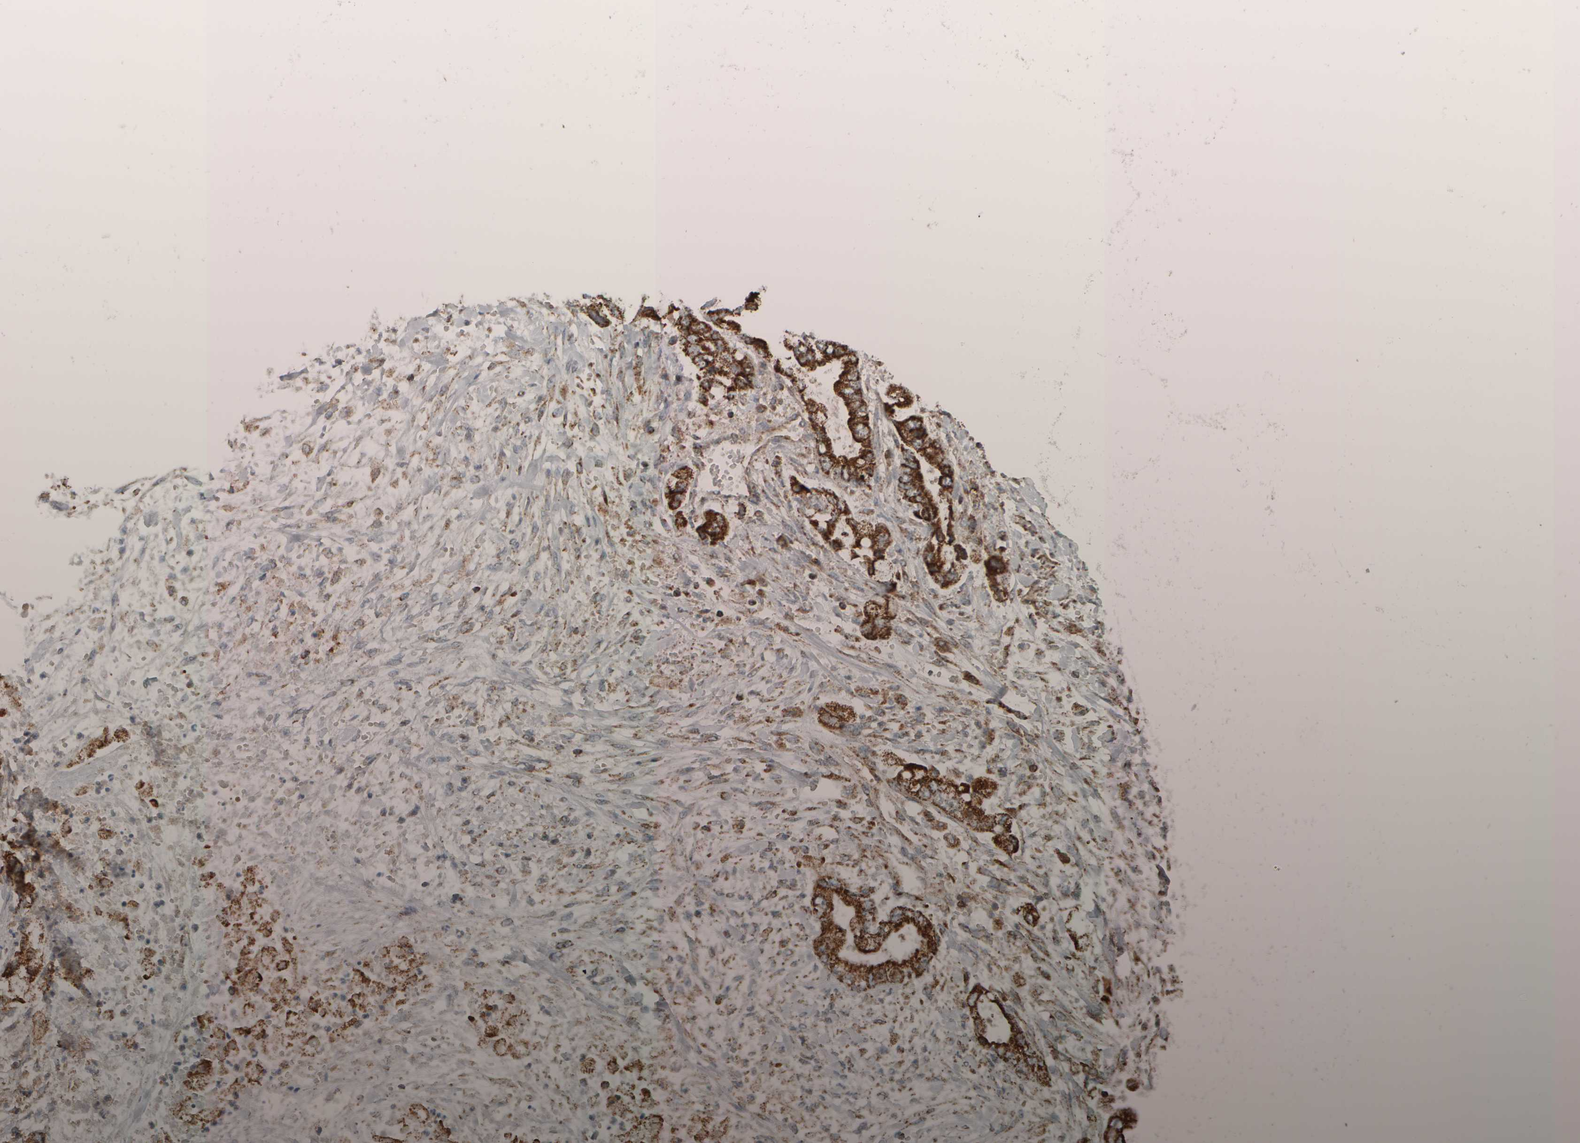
{"staining": {"intensity": "moderate", "quantity": ">75%", "location": "cytoplasmic/membranous"}, "tissue": "stomach cancer", "cell_type": "Tumor cells", "image_type": "cancer", "snomed": [{"axis": "morphology", "description": "Normal tissue, NOS"}, {"axis": "morphology", "description": "Adenocarcinoma, NOS"}, {"axis": "topography", "description": "Stomach"}], "caption": "Protein staining reveals moderate cytoplasmic/membranous positivity in approximately >75% of tumor cells in stomach adenocarcinoma.", "gene": "APBB2", "patient": {"sex": "male", "age": 62}}